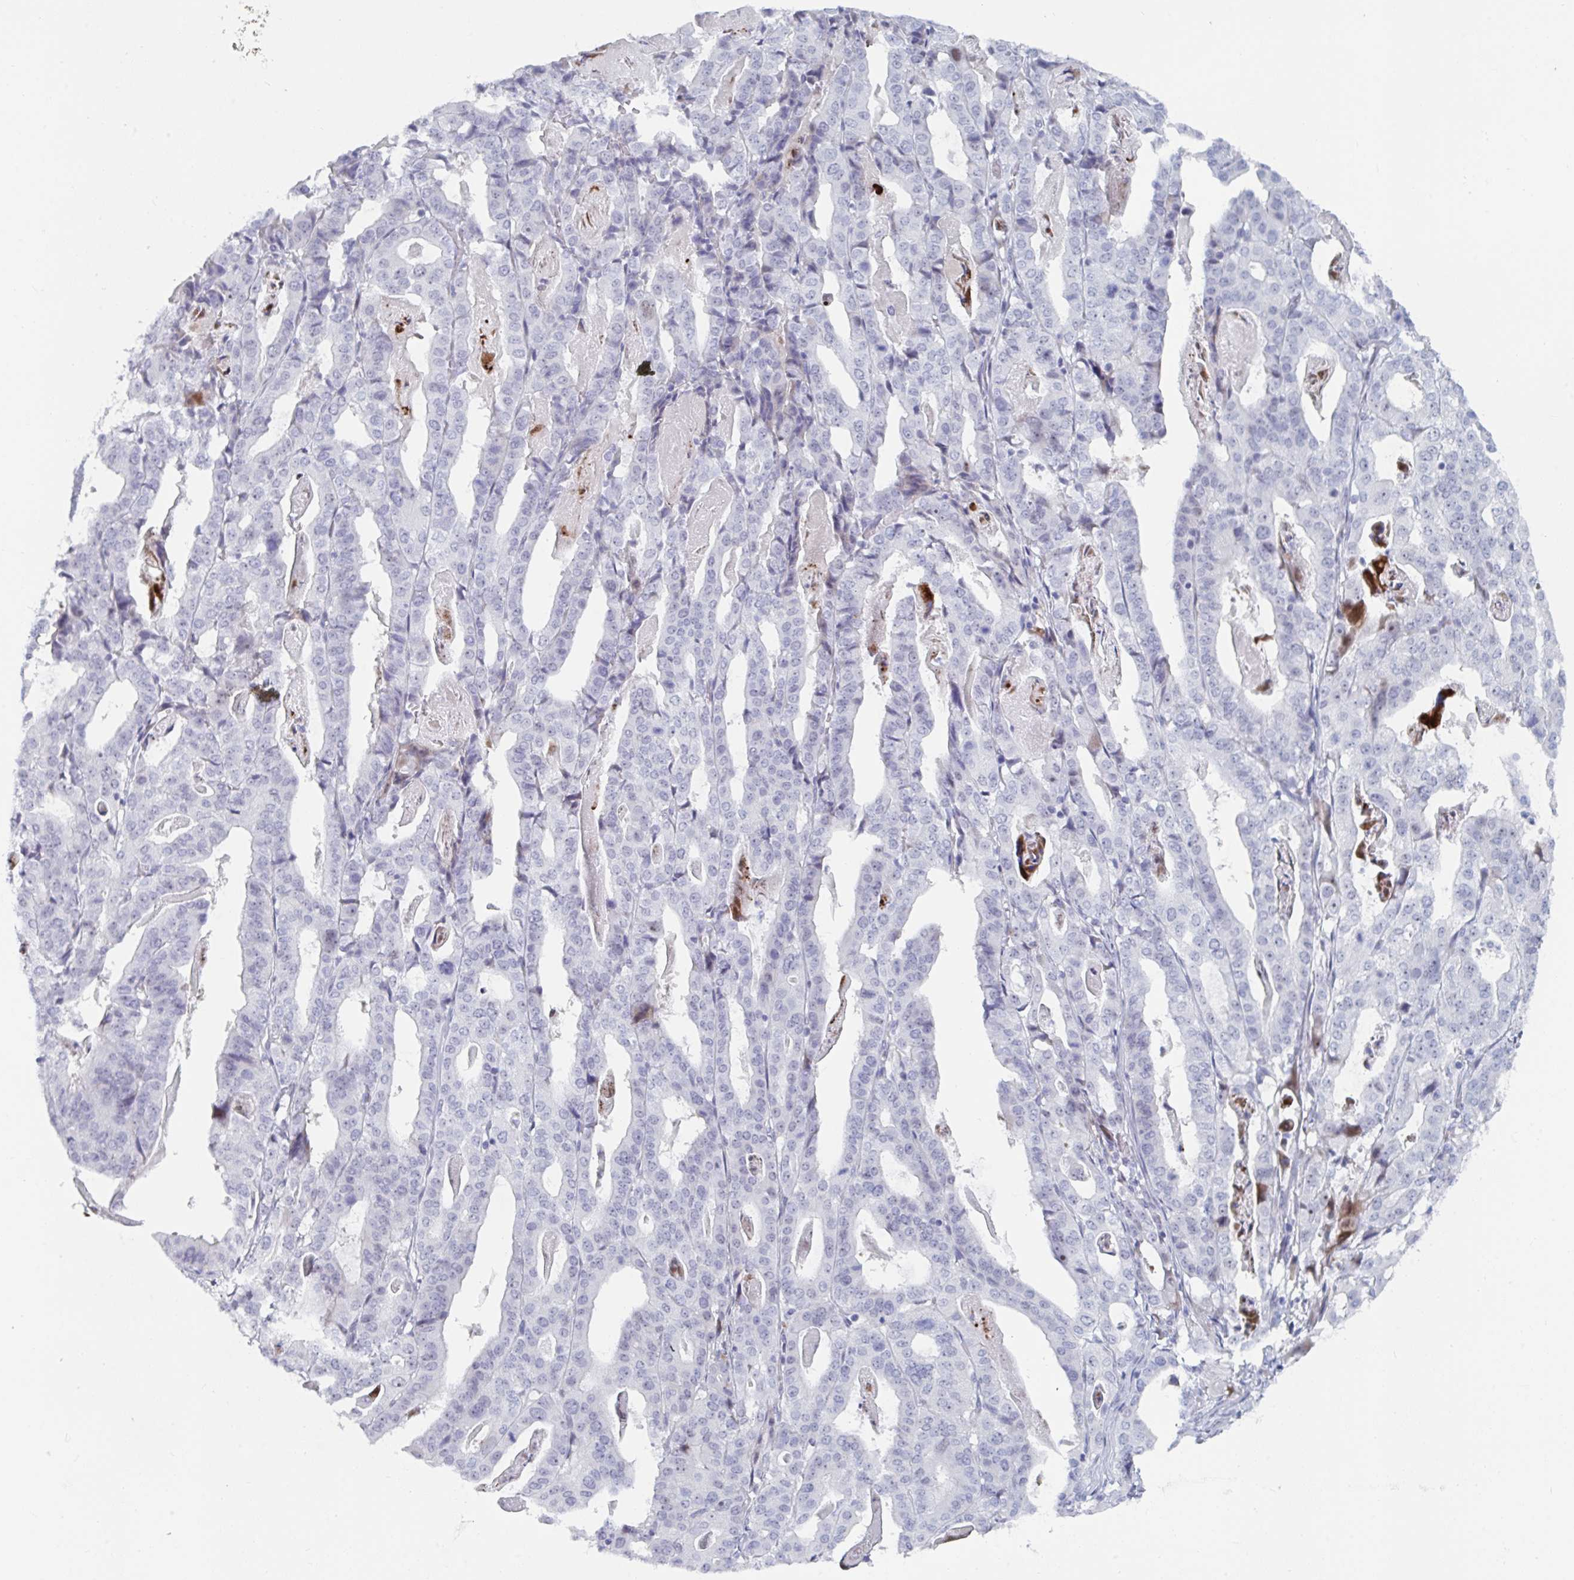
{"staining": {"intensity": "negative", "quantity": "none", "location": "none"}, "tissue": "stomach cancer", "cell_type": "Tumor cells", "image_type": "cancer", "snomed": [{"axis": "morphology", "description": "Adenocarcinoma, NOS"}, {"axis": "topography", "description": "Stomach"}], "caption": "There is no significant staining in tumor cells of adenocarcinoma (stomach). (DAB (3,3'-diaminobenzidine) immunohistochemistry (IHC), high magnification).", "gene": "NR1H2", "patient": {"sex": "male", "age": 48}}